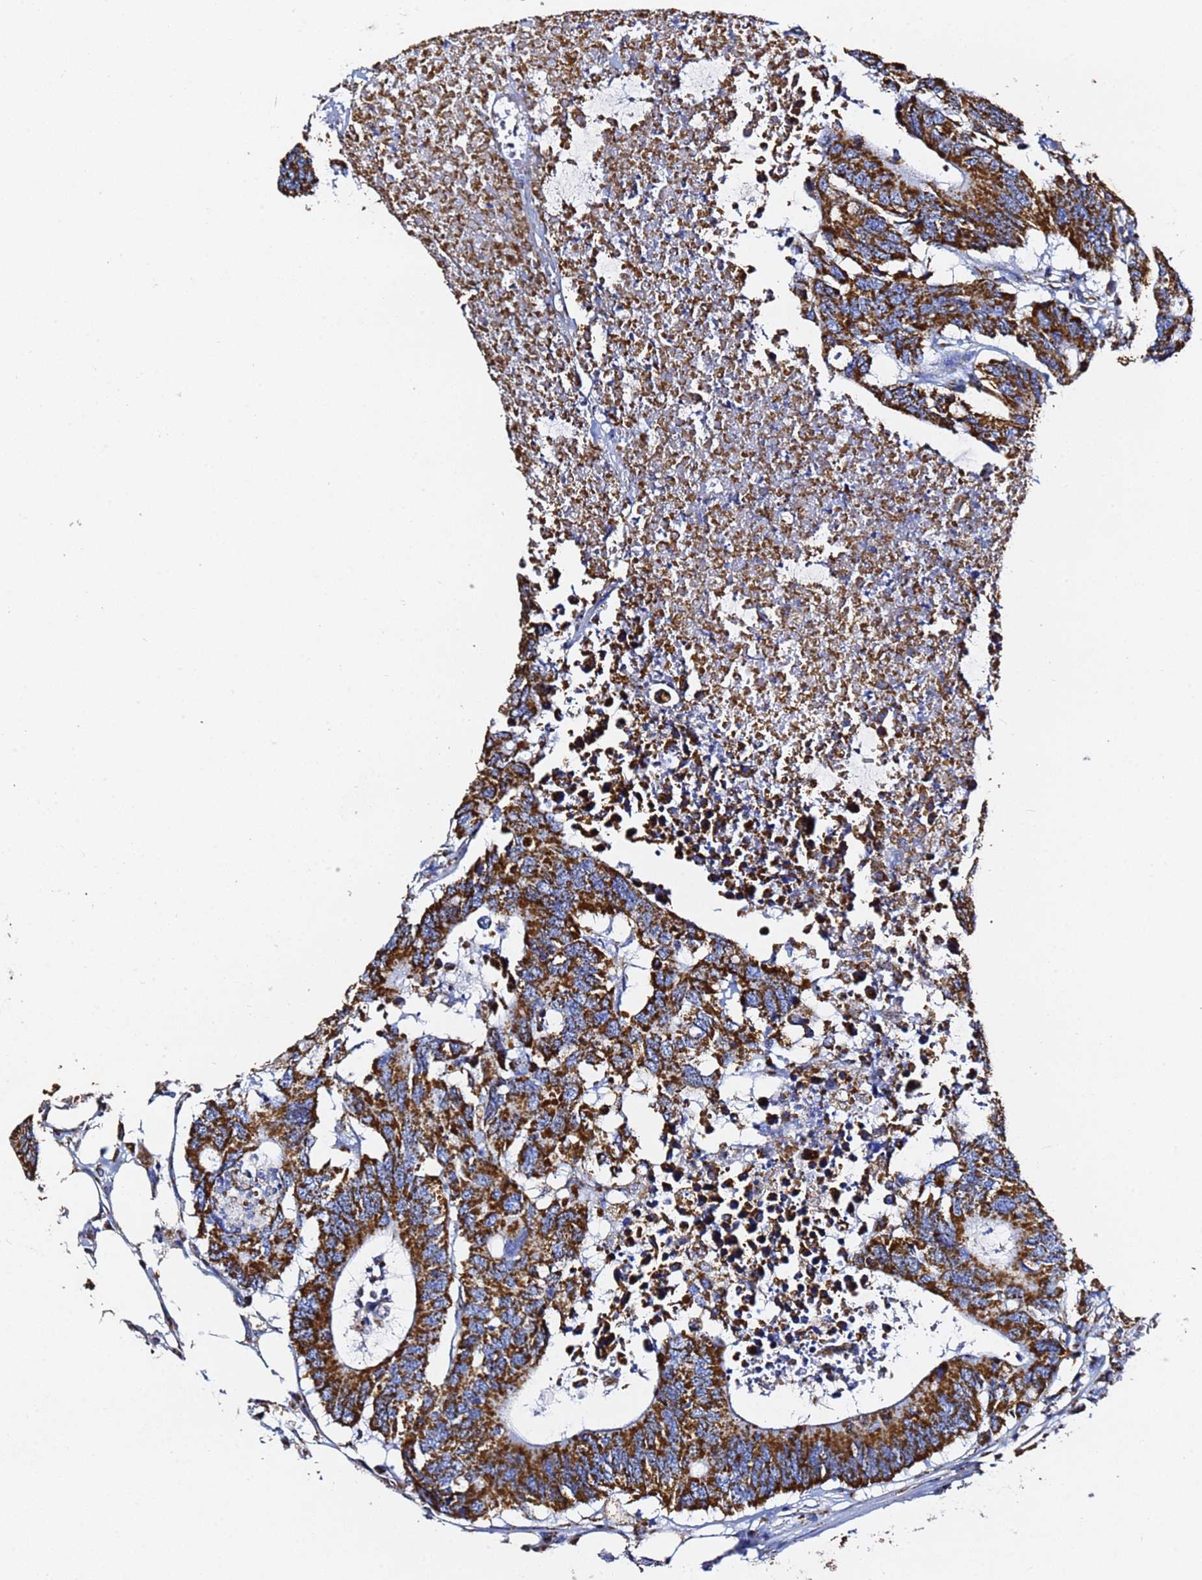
{"staining": {"intensity": "strong", "quantity": ">75%", "location": "cytoplasmic/membranous"}, "tissue": "colorectal cancer", "cell_type": "Tumor cells", "image_type": "cancer", "snomed": [{"axis": "morphology", "description": "Adenocarcinoma, NOS"}, {"axis": "topography", "description": "Colon"}], "caption": "Brown immunohistochemical staining in human colorectal cancer shows strong cytoplasmic/membranous staining in about >75% of tumor cells.", "gene": "PHB2", "patient": {"sex": "male", "age": 71}}